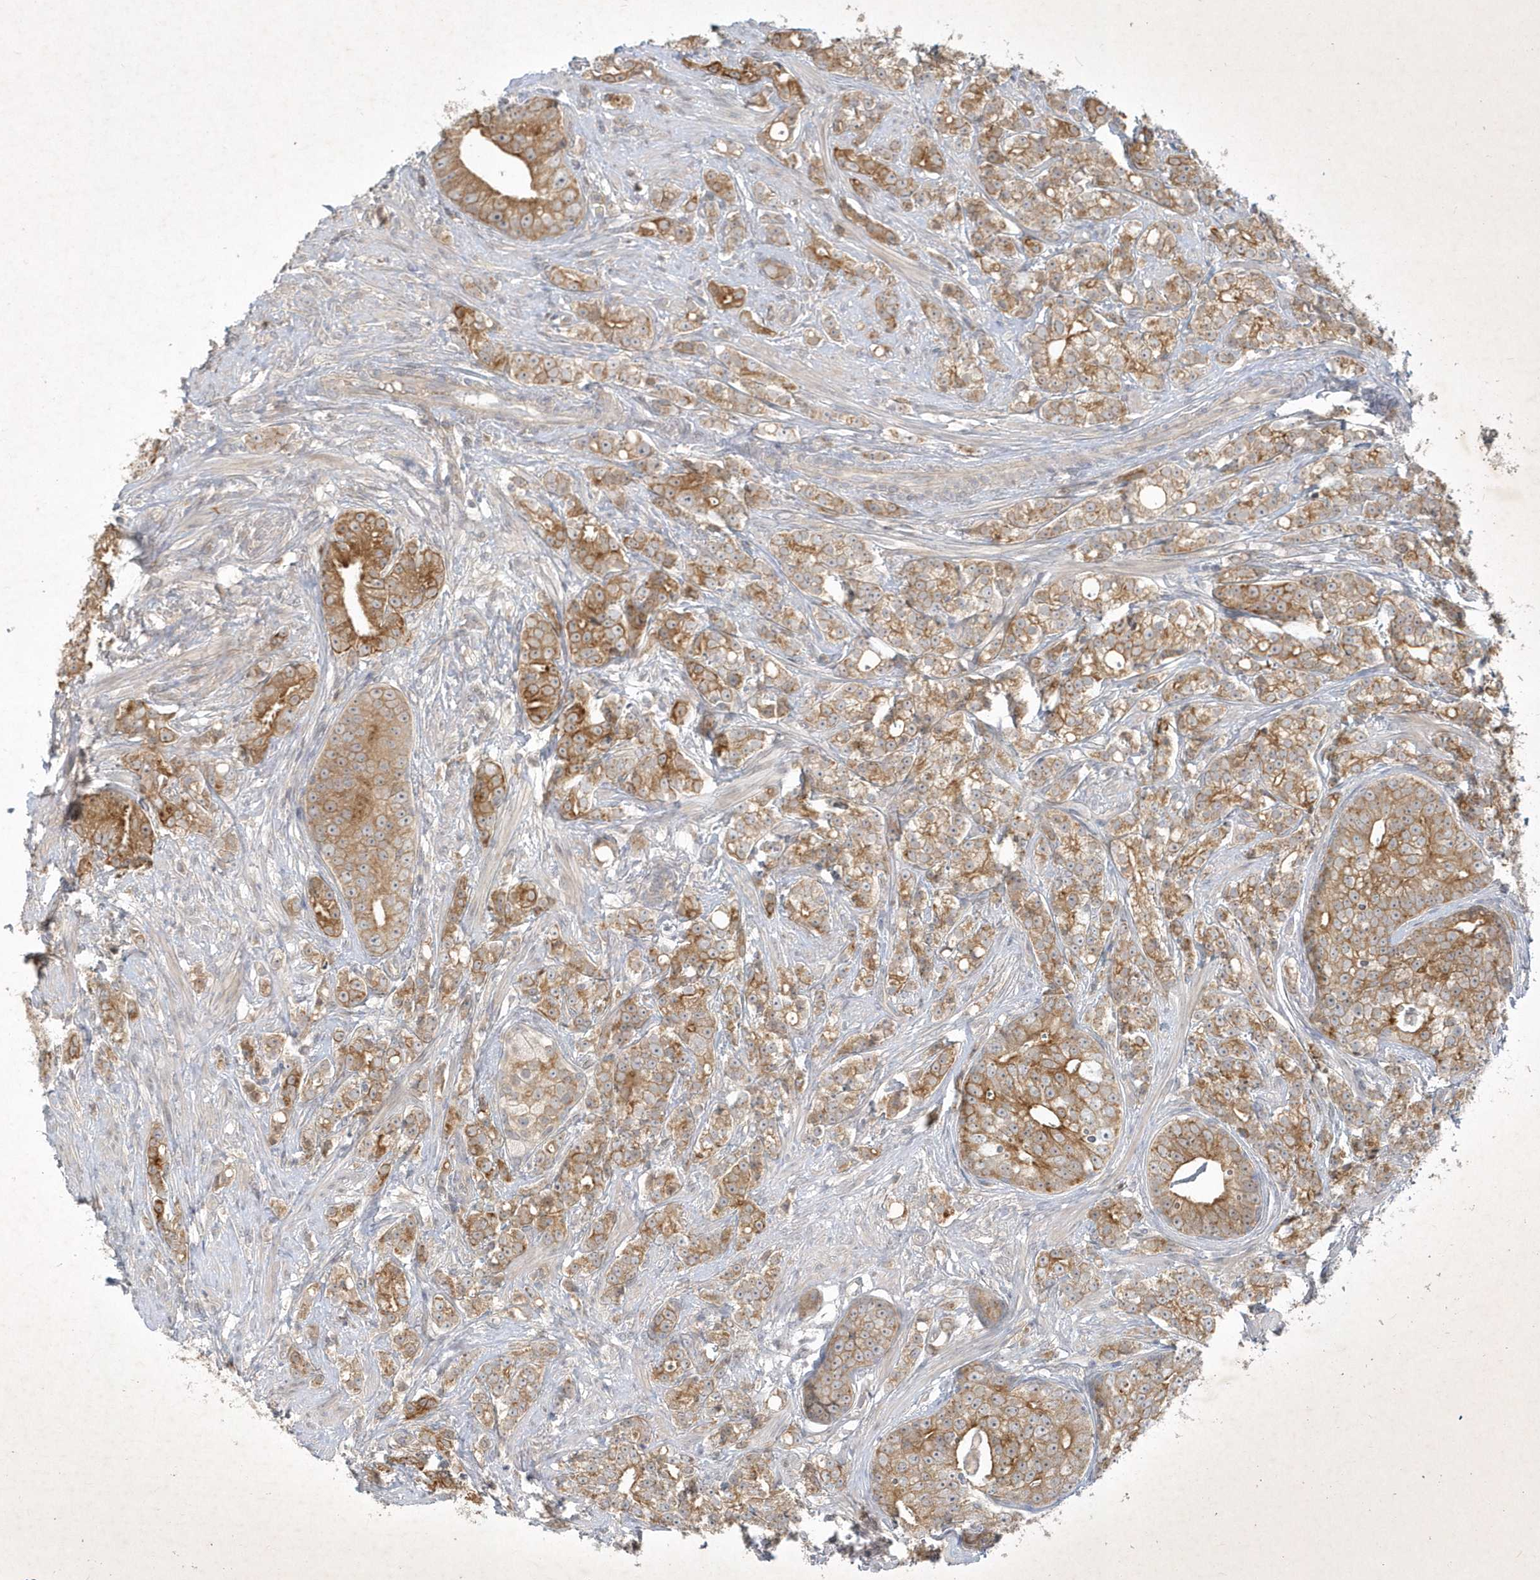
{"staining": {"intensity": "moderate", "quantity": ">75%", "location": "cytoplasmic/membranous"}, "tissue": "prostate cancer", "cell_type": "Tumor cells", "image_type": "cancer", "snomed": [{"axis": "morphology", "description": "Adenocarcinoma, High grade"}, {"axis": "topography", "description": "Prostate"}], "caption": "Immunohistochemistry image of human prostate cancer (adenocarcinoma (high-grade)) stained for a protein (brown), which shows medium levels of moderate cytoplasmic/membranous positivity in approximately >75% of tumor cells.", "gene": "BOD1", "patient": {"sex": "male", "age": 69}}